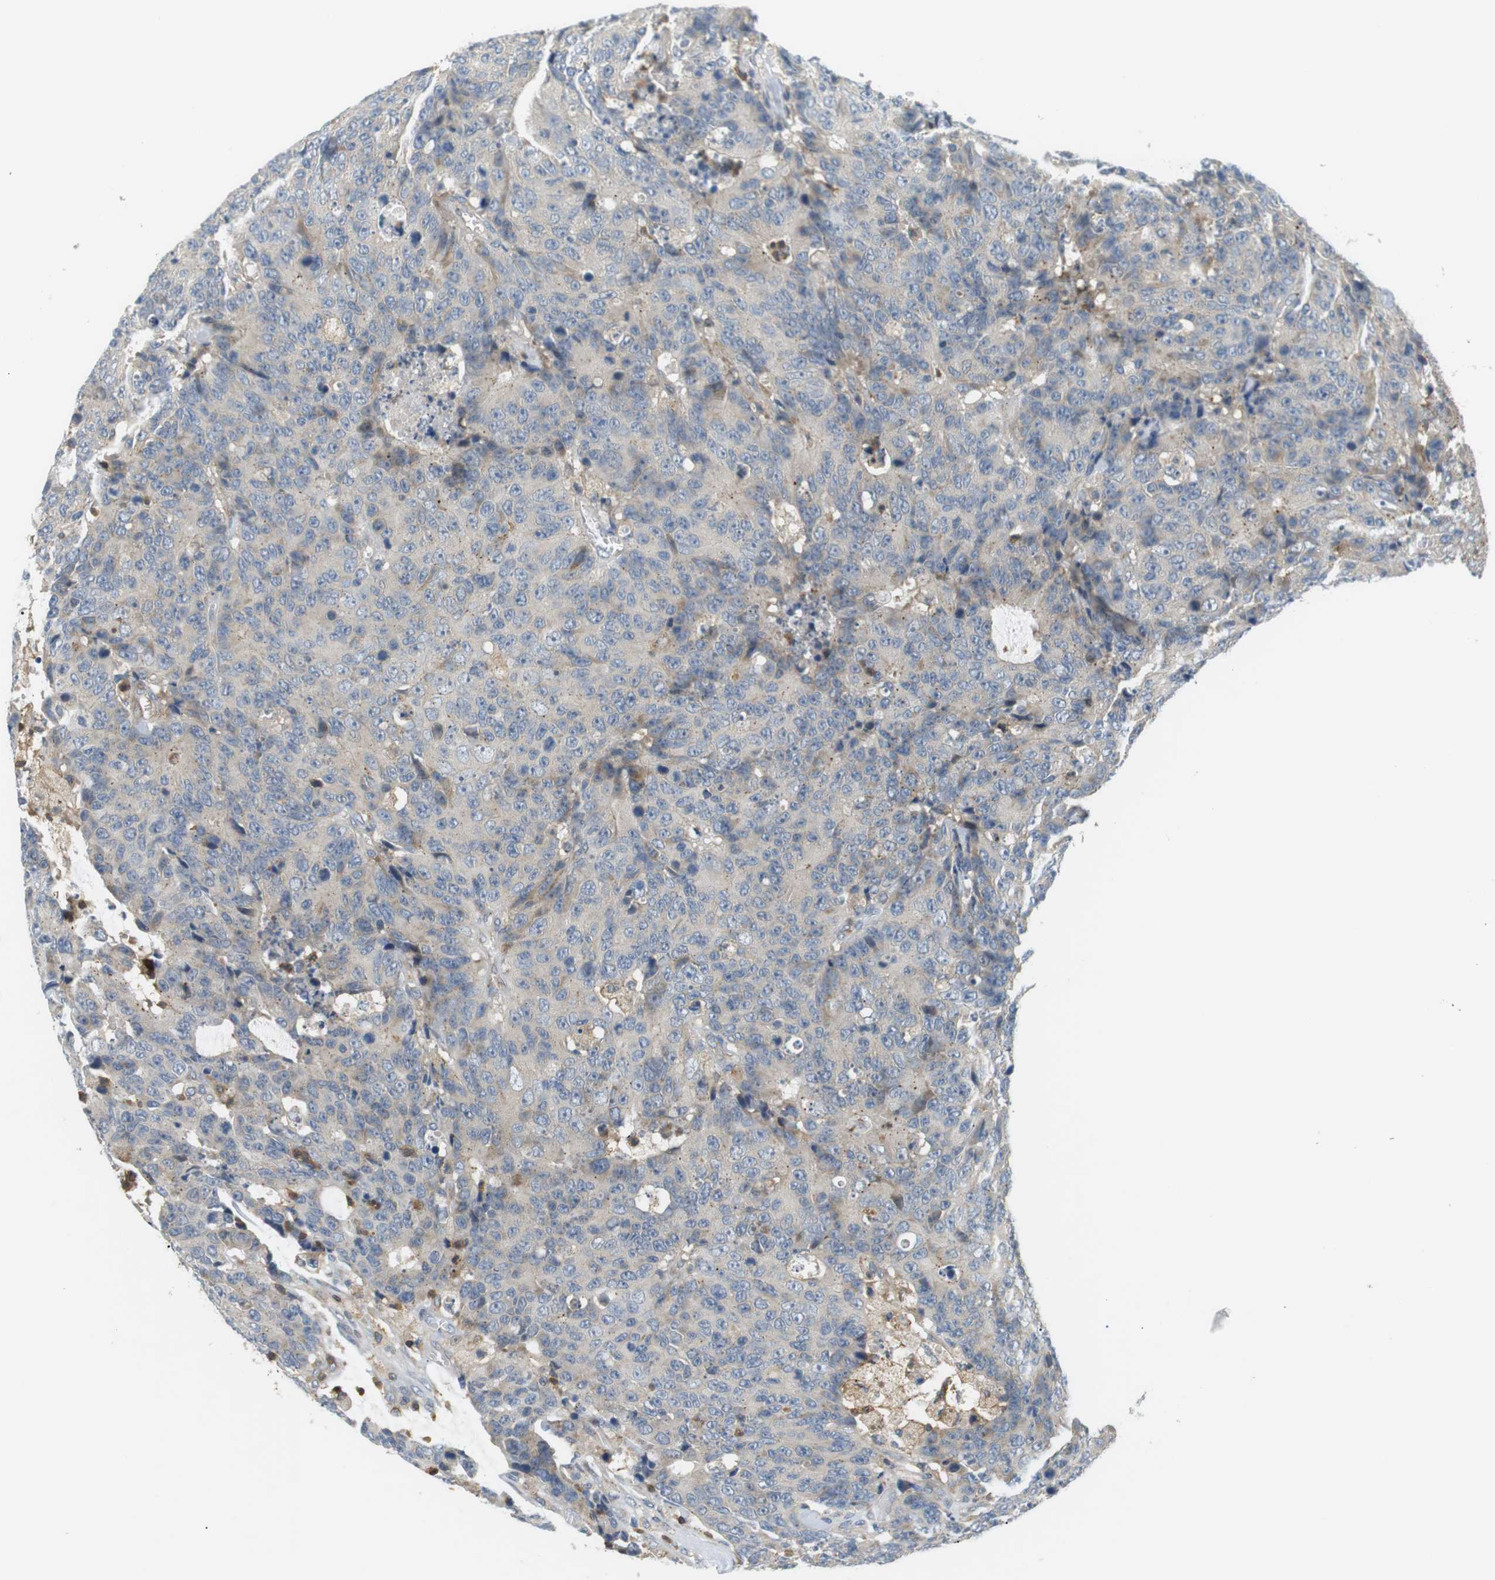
{"staining": {"intensity": "negative", "quantity": "none", "location": "none"}, "tissue": "colorectal cancer", "cell_type": "Tumor cells", "image_type": "cancer", "snomed": [{"axis": "morphology", "description": "Adenocarcinoma, NOS"}, {"axis": "topography", "description": "Colon"}], "caption": "The image reveals no staining of tumor cells in adenocarcinoma (colorectal).", "gene": "P2RY1", "patient": {"sex": "female", "age": 86}}